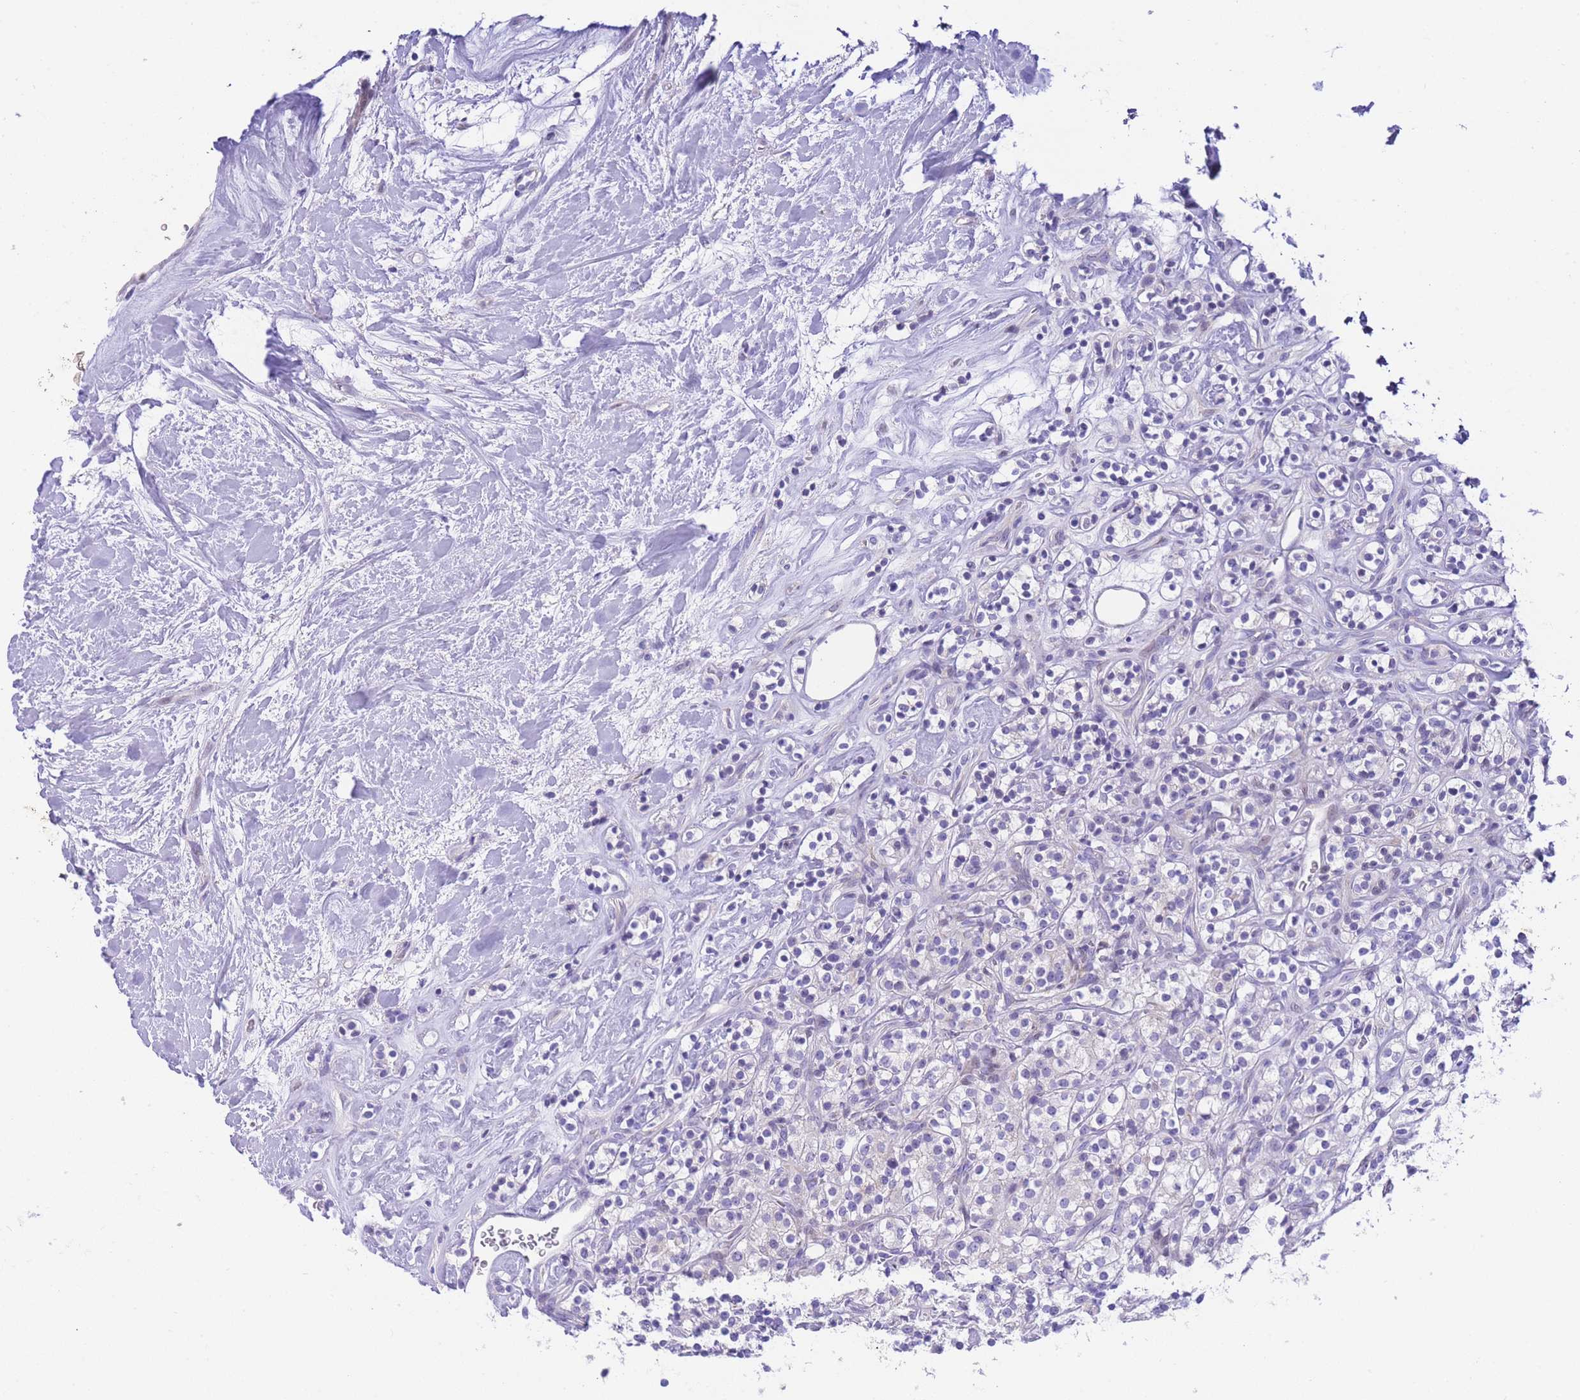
{"staining": {"intensity": "negative", "quantity": "none", "location": "none"}, "tissue": "renal cancer", "cell_type": "Tumor cells", "image_type": "cancer", "snomed": [{"axis": "morphology", "description": "Adenocarcinoma, NOS"}, {"axis": "topography", "description": "Kidney"}], "caption": "Adenocarcinoma (renal) stained for a protein using IHC demonstrates no positivity tumor cells.", "gene": "TIFAB", "patient": {"sex": "male", "age": 77}}